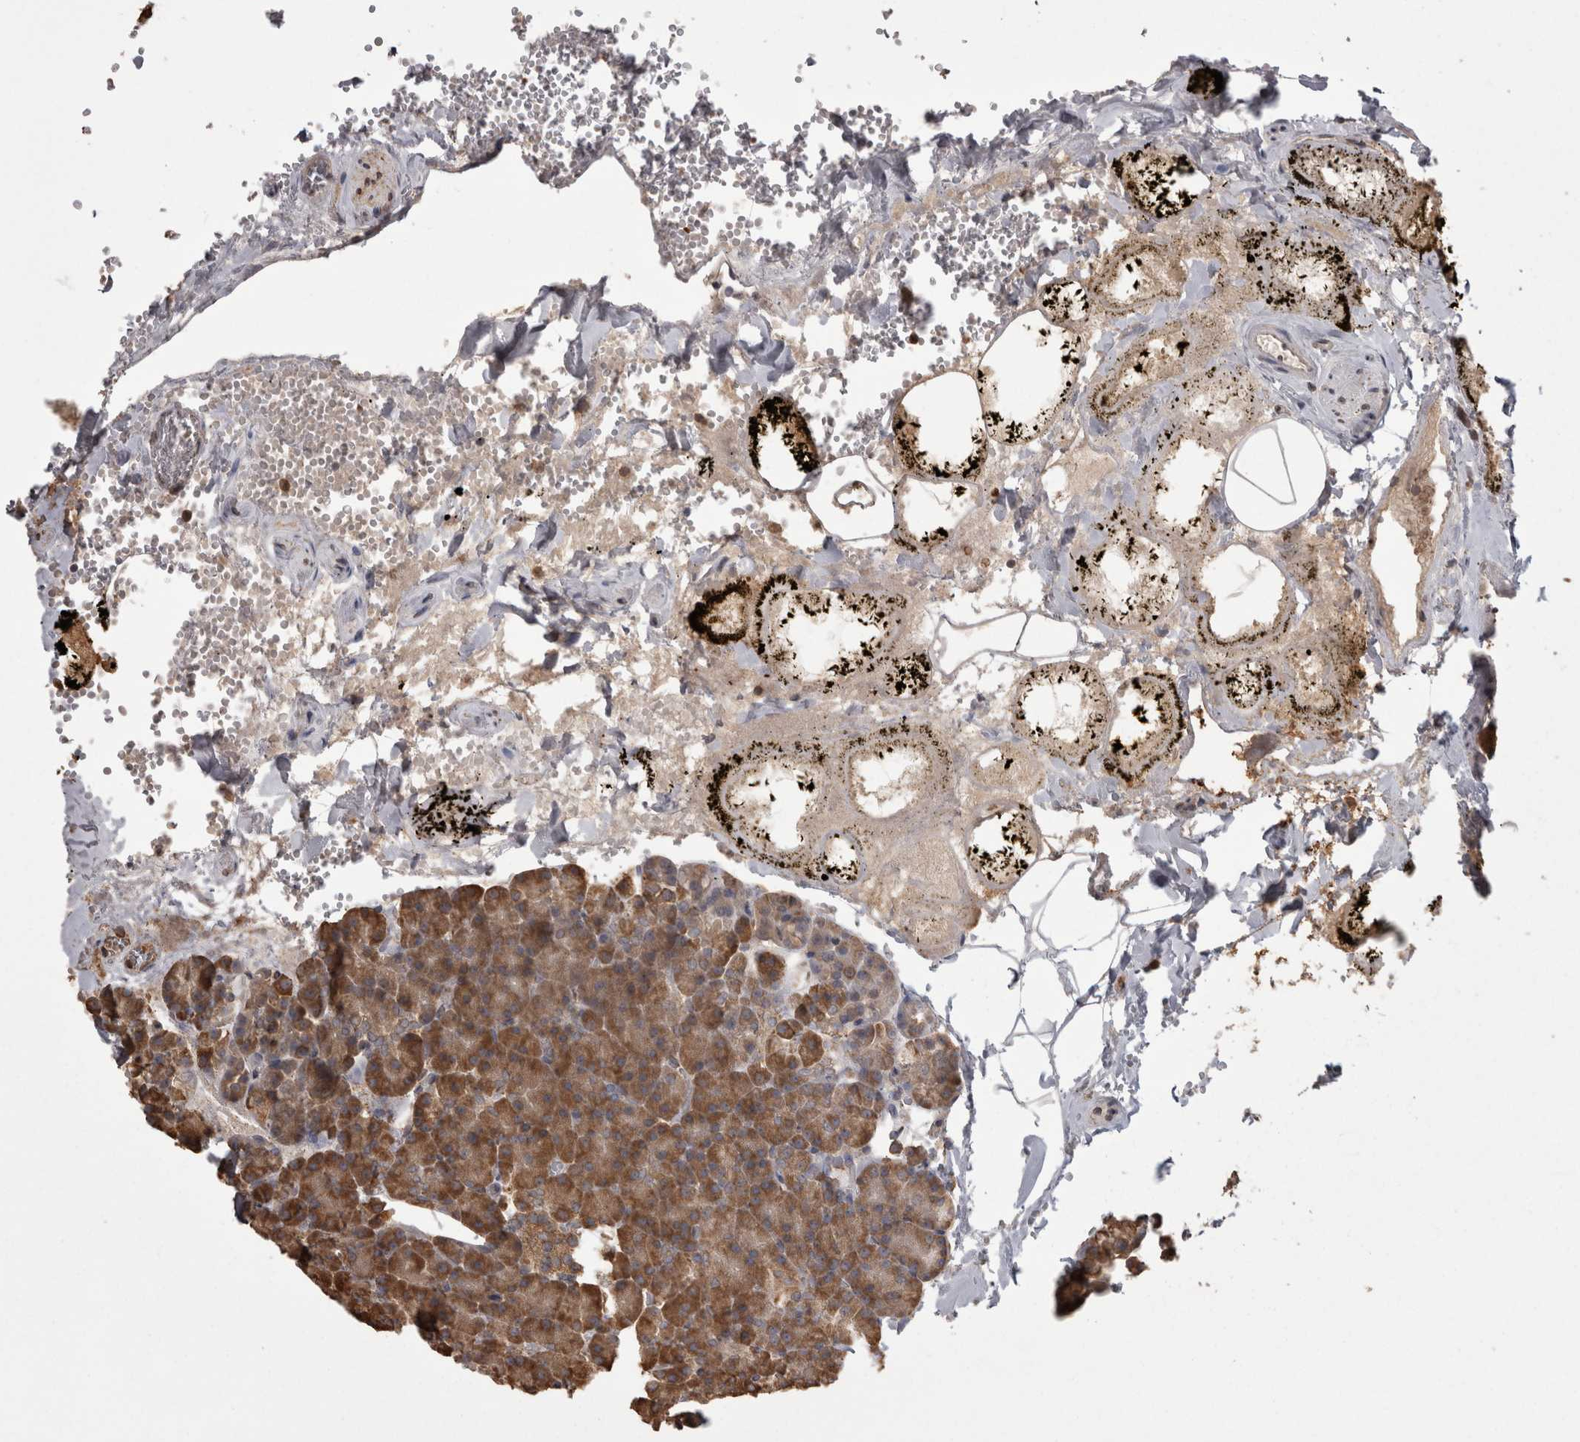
{"staining": {"intensity": "strong", "quantity": ">75%", "location": "cytoplasmic/membranous"}, "tissue": "pancreas", "cell_type": "Exocrine glandular cells", "image_type": "normal", "snomed": [{"axis": "morphology", "description": "Normal tissue, NOS"}, {"axis": "morphology", "description": "Carcinoid, malignant, NOS"}, {"axis": "topography", "description": "Pancreas"}], "caption": "This histopathology image exhibits immunohistochemistry (IHC) staining of normal human pancreas, with high strong cytoplasmic/membranous expression in about >75% of exocrine glandular cells.", "gene": "PON2", "patient": {"sex": "female", "age": 35}}